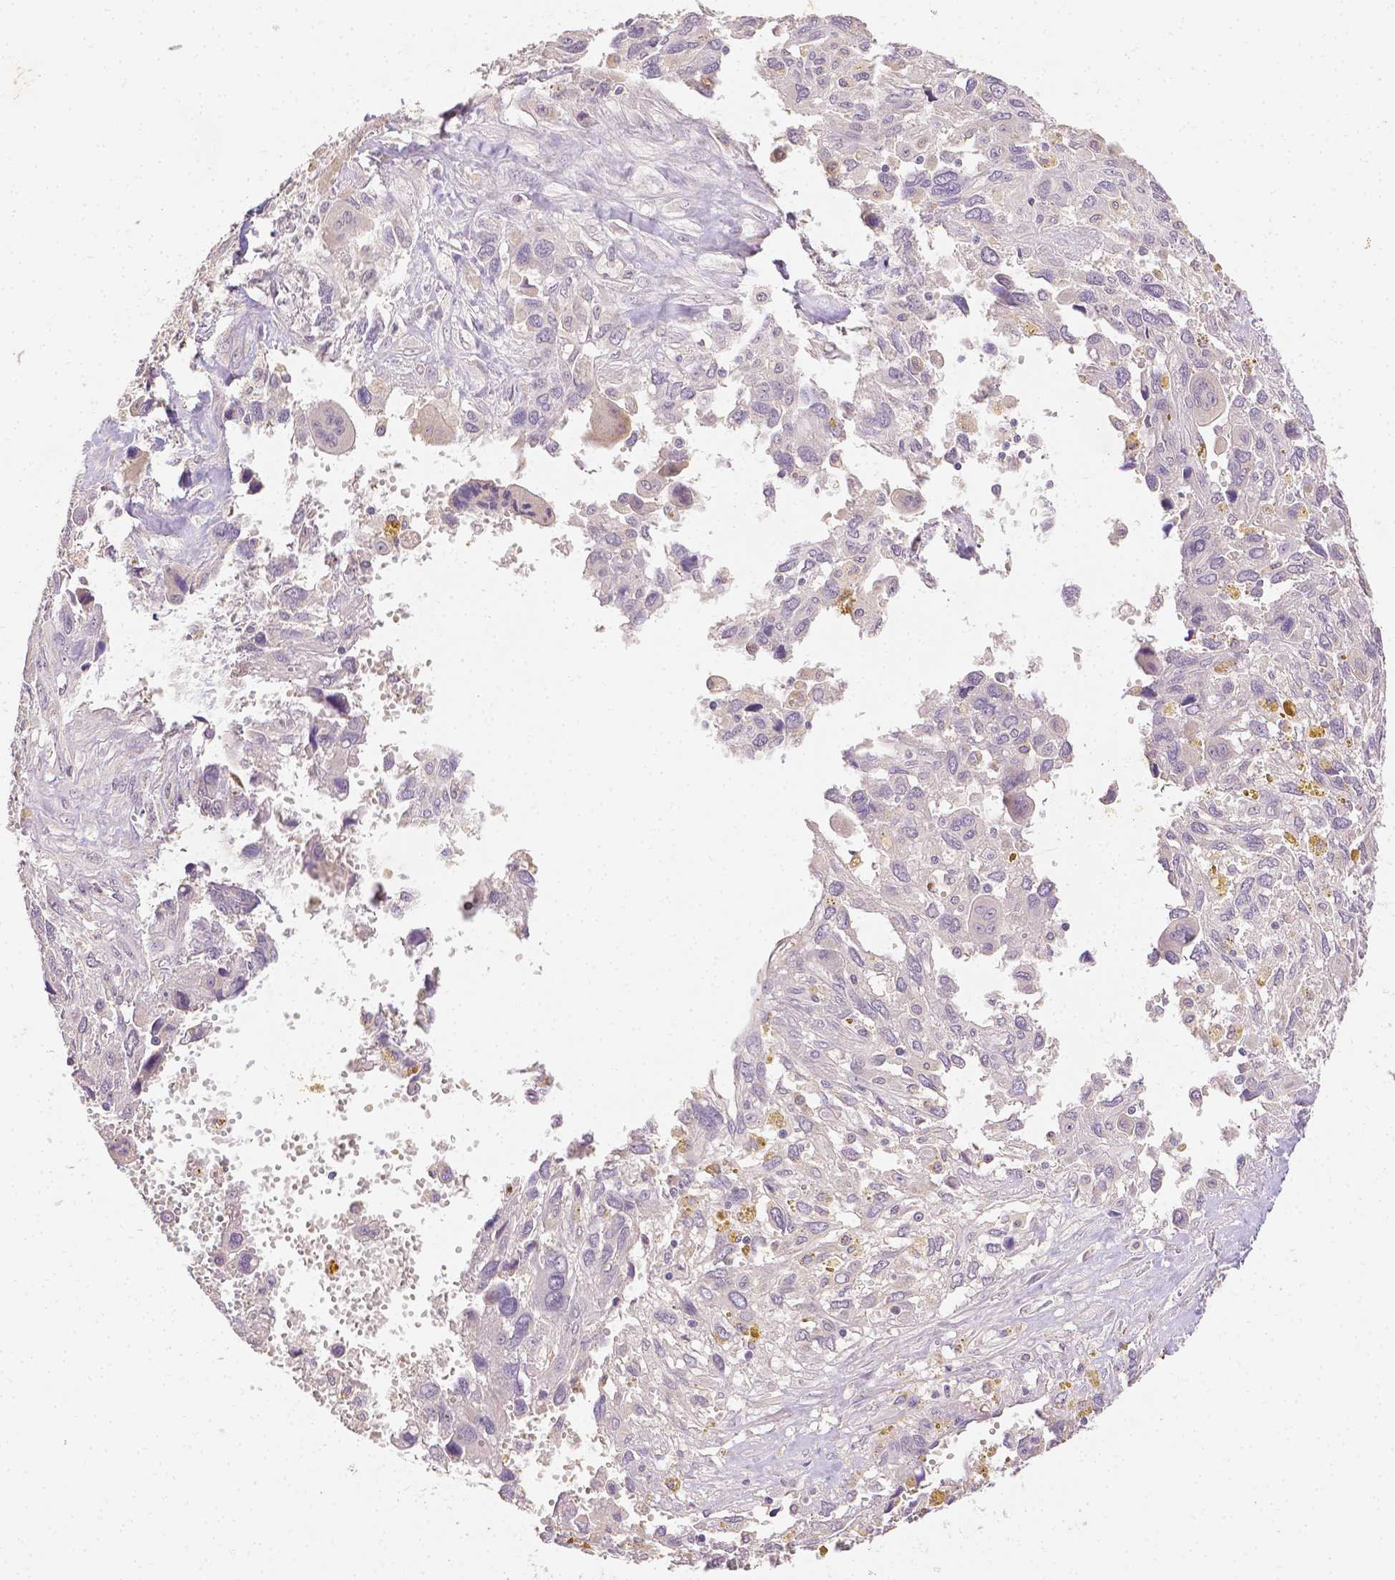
{"staining": {"intensity": "negative", "quantity": "none", "location": "none"}, "tissue": "pancreatic cancer", "cell_type": "Tumor cells", "image_type": "cancer", "snomed": [{"axis": "morphology", "description": "Adenocarcinoma, NOS"}, {"axis": "topography", "description": "Pancreas"}], "caption": "This photomicrograph is of pancreatic cancer (adenocarcinoma) stained with immunohistochemistry to label a protein in brown with the nuclei are counter-stained blue. There is no staining in tumor cells. Nuclei are stained in blue.", "gene": "TGM1", "patient": {"sex": "female", "age": 47}}